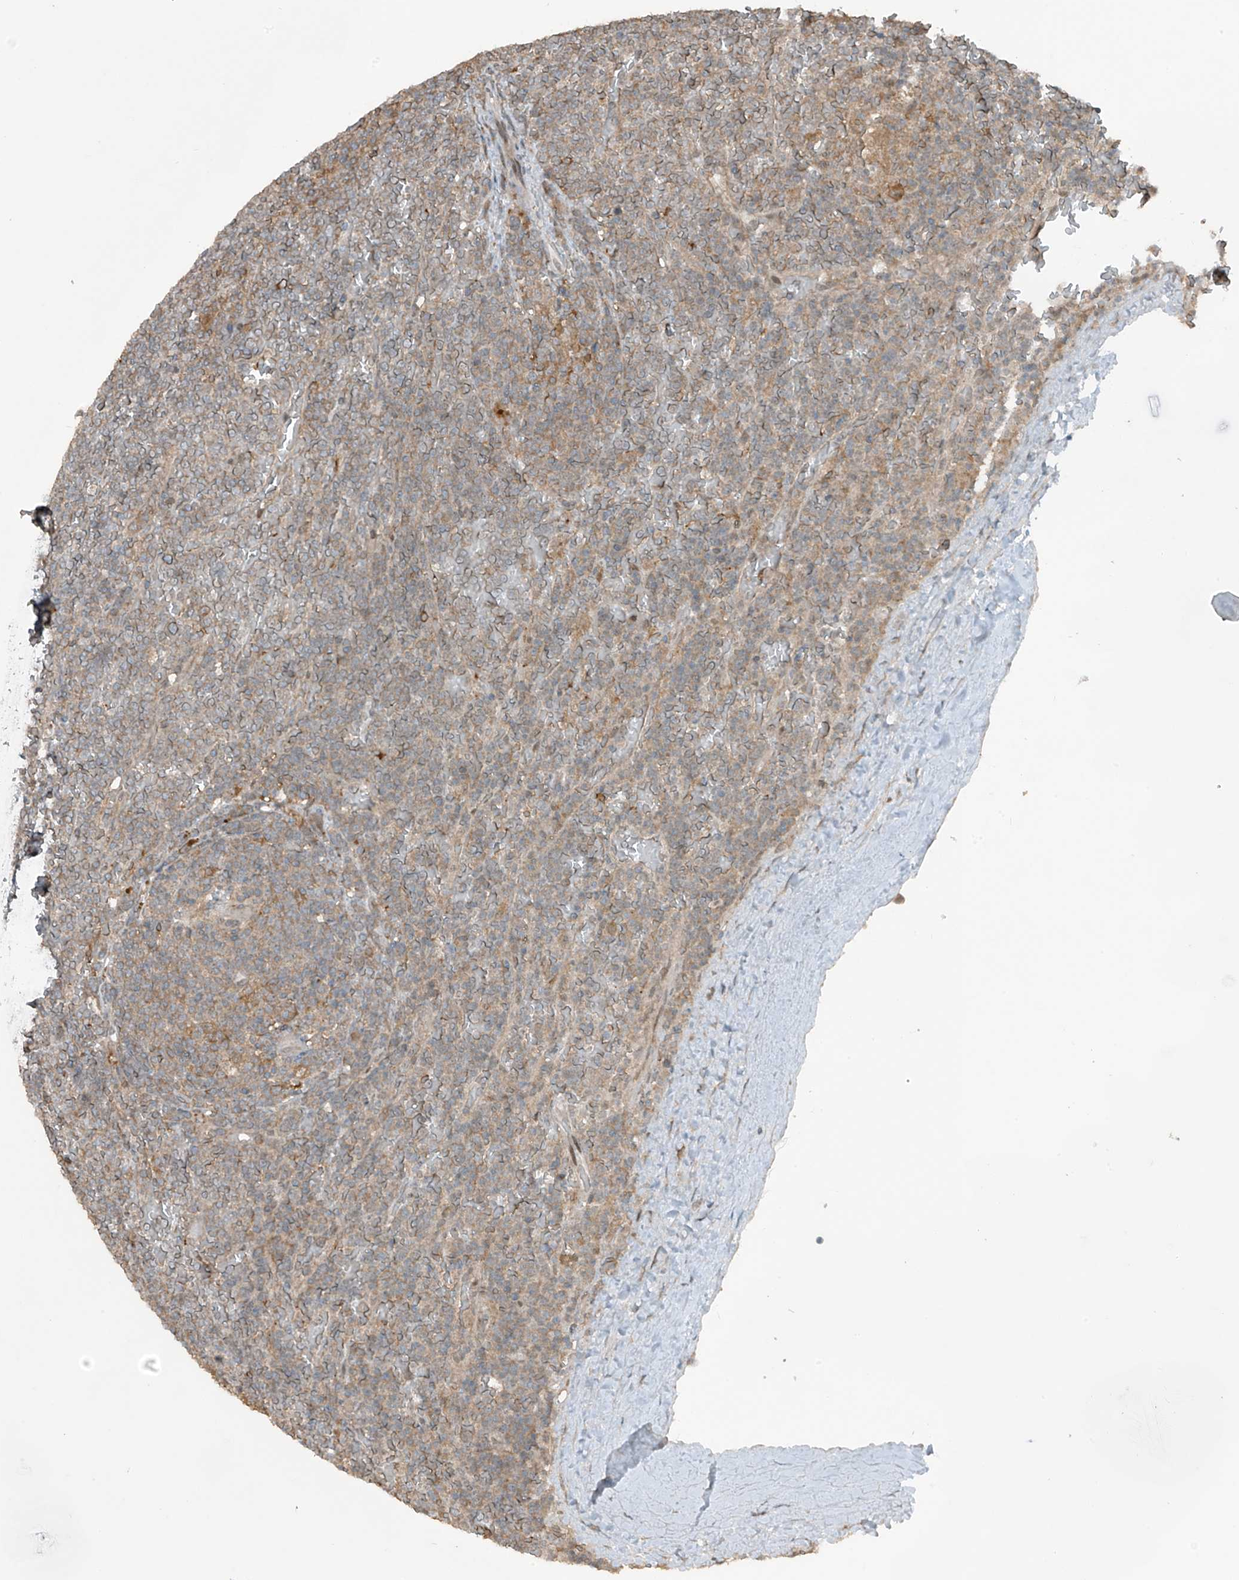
{"staining": {"intensity": "weak", "quantity": "<25%", "location": "cytoplasmic/membranous"}, "tissue": "lymphoma", "cell_type": "Tumor cells", "image_type": "cancer", "snomed": [{"axis": "morphology", "description": "Malignant lymphoma, non-Hodgkin's type, Low grade"}, {"axis": "topography", "description": "Spleen"}], "caption": "An IHC micrograph of low-grade malignant lymphoma, non-Hodgkin's type is shown. There is no staining in tumor cells of low-grade malignant lymphoma, non-Hodgkin's type. (DAB immunohistochemistry (IHC) with hematoxylin counter stain).", "gene": "TXNDC9", "patient": {"sex": "female", "age": 19}}